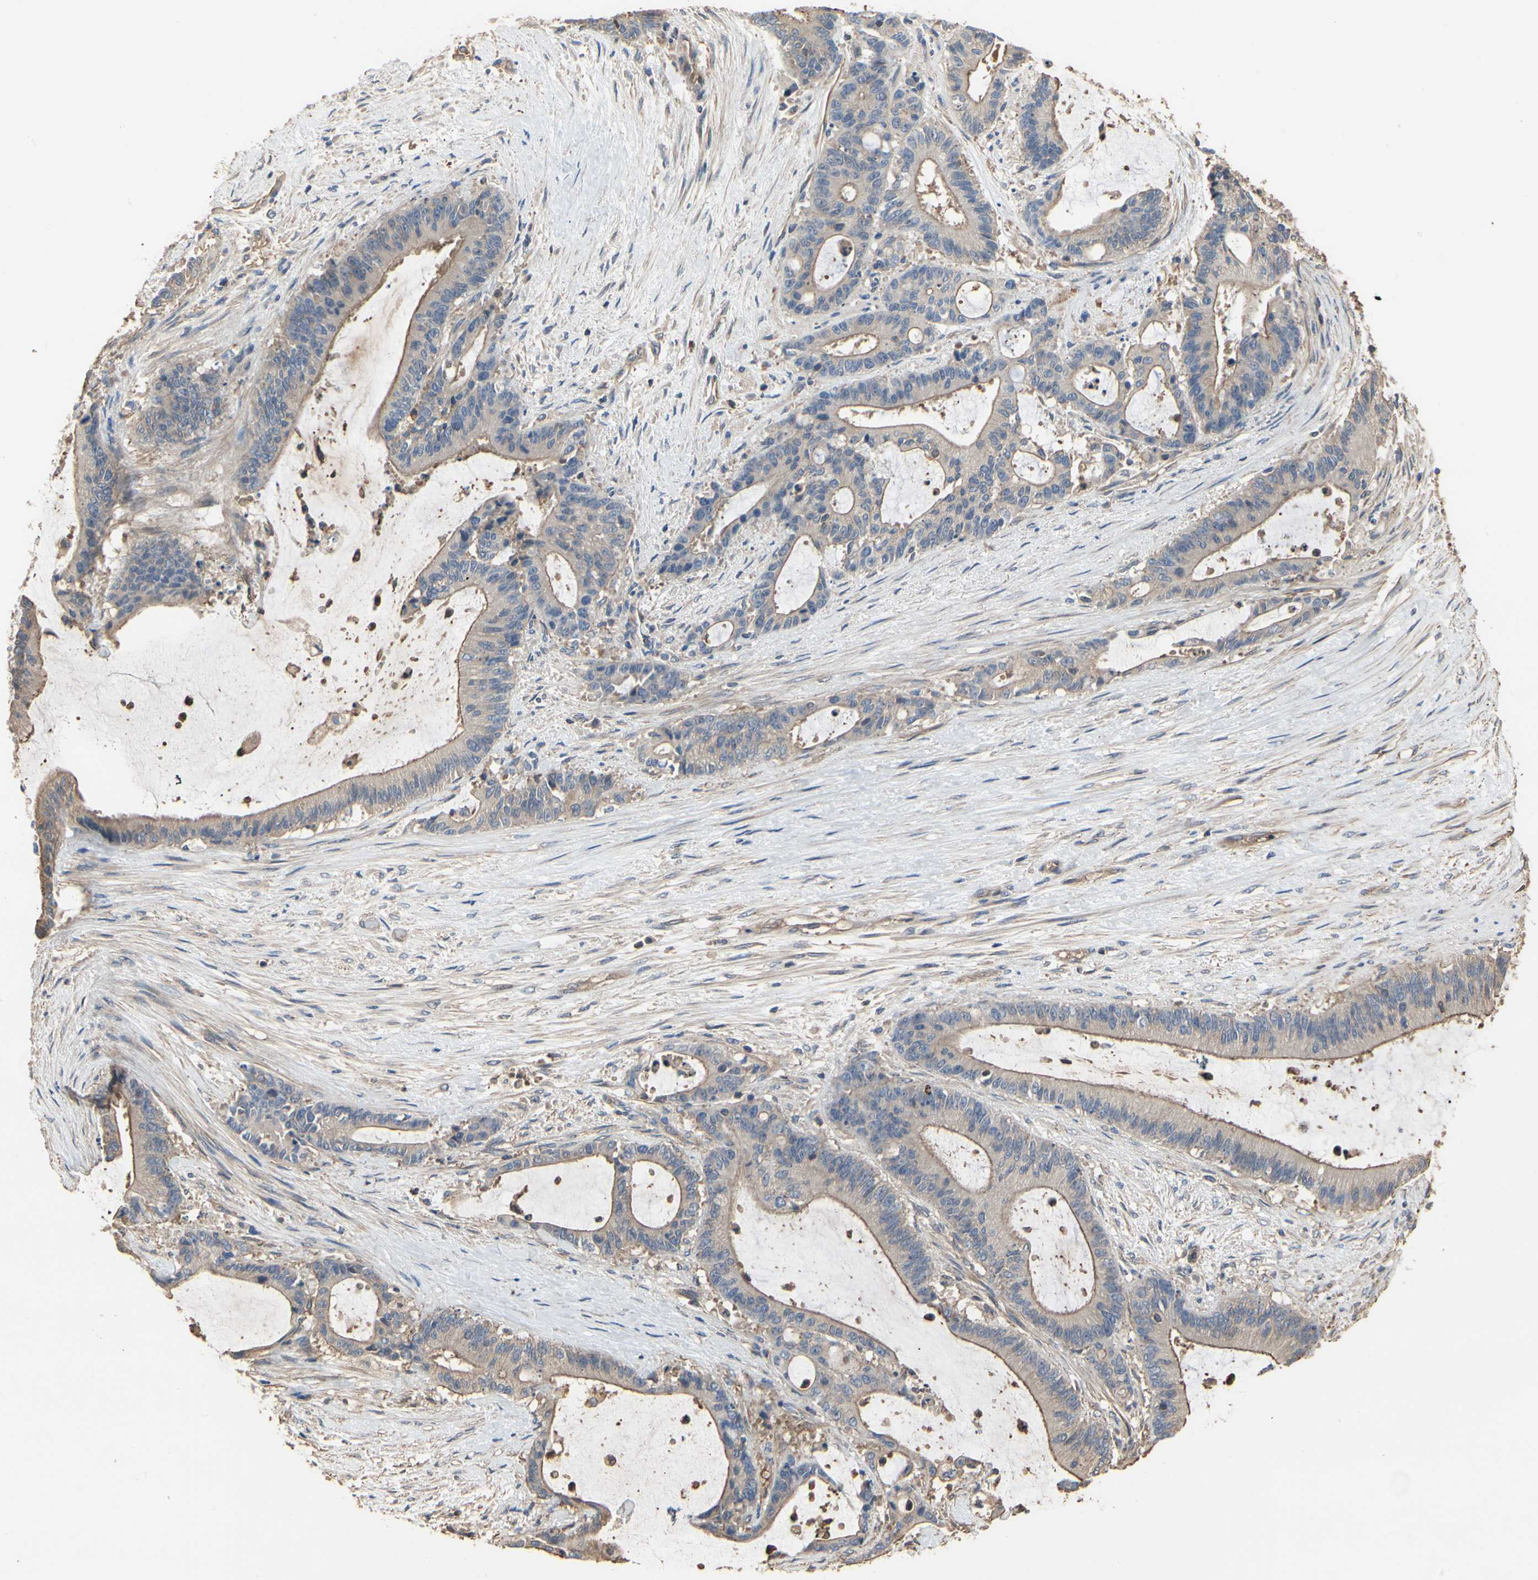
{"staining": {"intensity": "moderate", "quantity": ">75%", "location": "cytoplasmic/membranous"}, "tissue": "liver cancer", "cell_type": "Tumor cells", "image_type": "cancer", "snomed": [{"axis": "morphology", "description": "Cholangiocarcinoma"}, {"axis": "topography", "description": "Liver"}], "caption": "Cholangiocarcinoma (liver) stained with DAB (3,3'-diaminobenzidine) immunohistochemistry exhibits medium levels of moderate cytoplasmic/membranous expression in approximately >75% of tumor cells.", "gene": "PDZK1", "patient": {"sex": "female", "age": 73}}